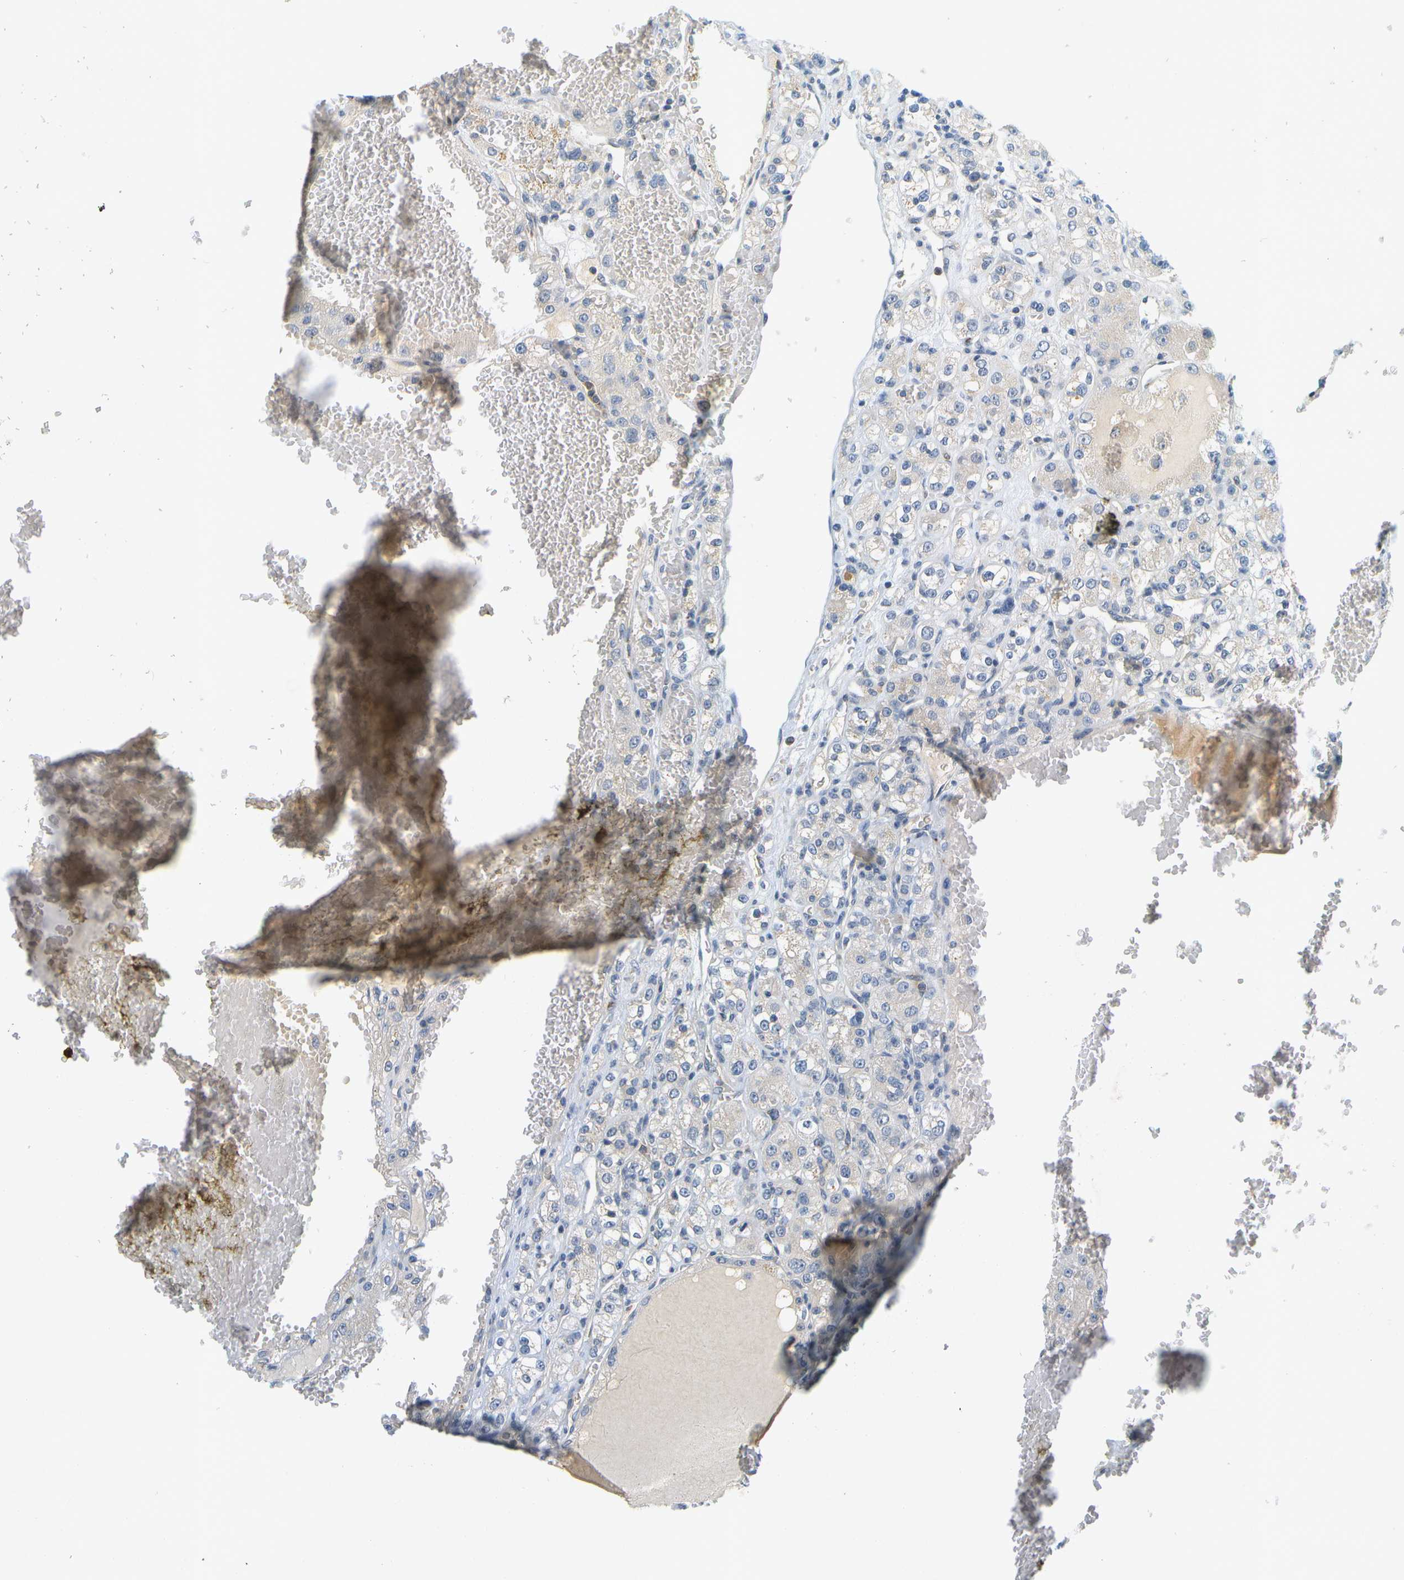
{"staining": {"intensity": "weak", "quantity": "<25%", "location": "cytoplasmic/membranous"}, "tissue": "renal cancer", "cell_type": "Tumor cells", "image_type": "cancer", "snomed": [{"axis": "morphology", "description": "Normal tissue, NOS"}, {"axis": "morphology", "description": "Adenocarcinoma, NOS"}, {"axis": "topography", "description": "Kidney"}], "caption": "This is an immunohistochemistry (IHC) image of adenocarcinoma (renal). There is no staining in tumor cells.", "gene": "RASGRP2", "patient": {"sex": "male", "age": 61}}